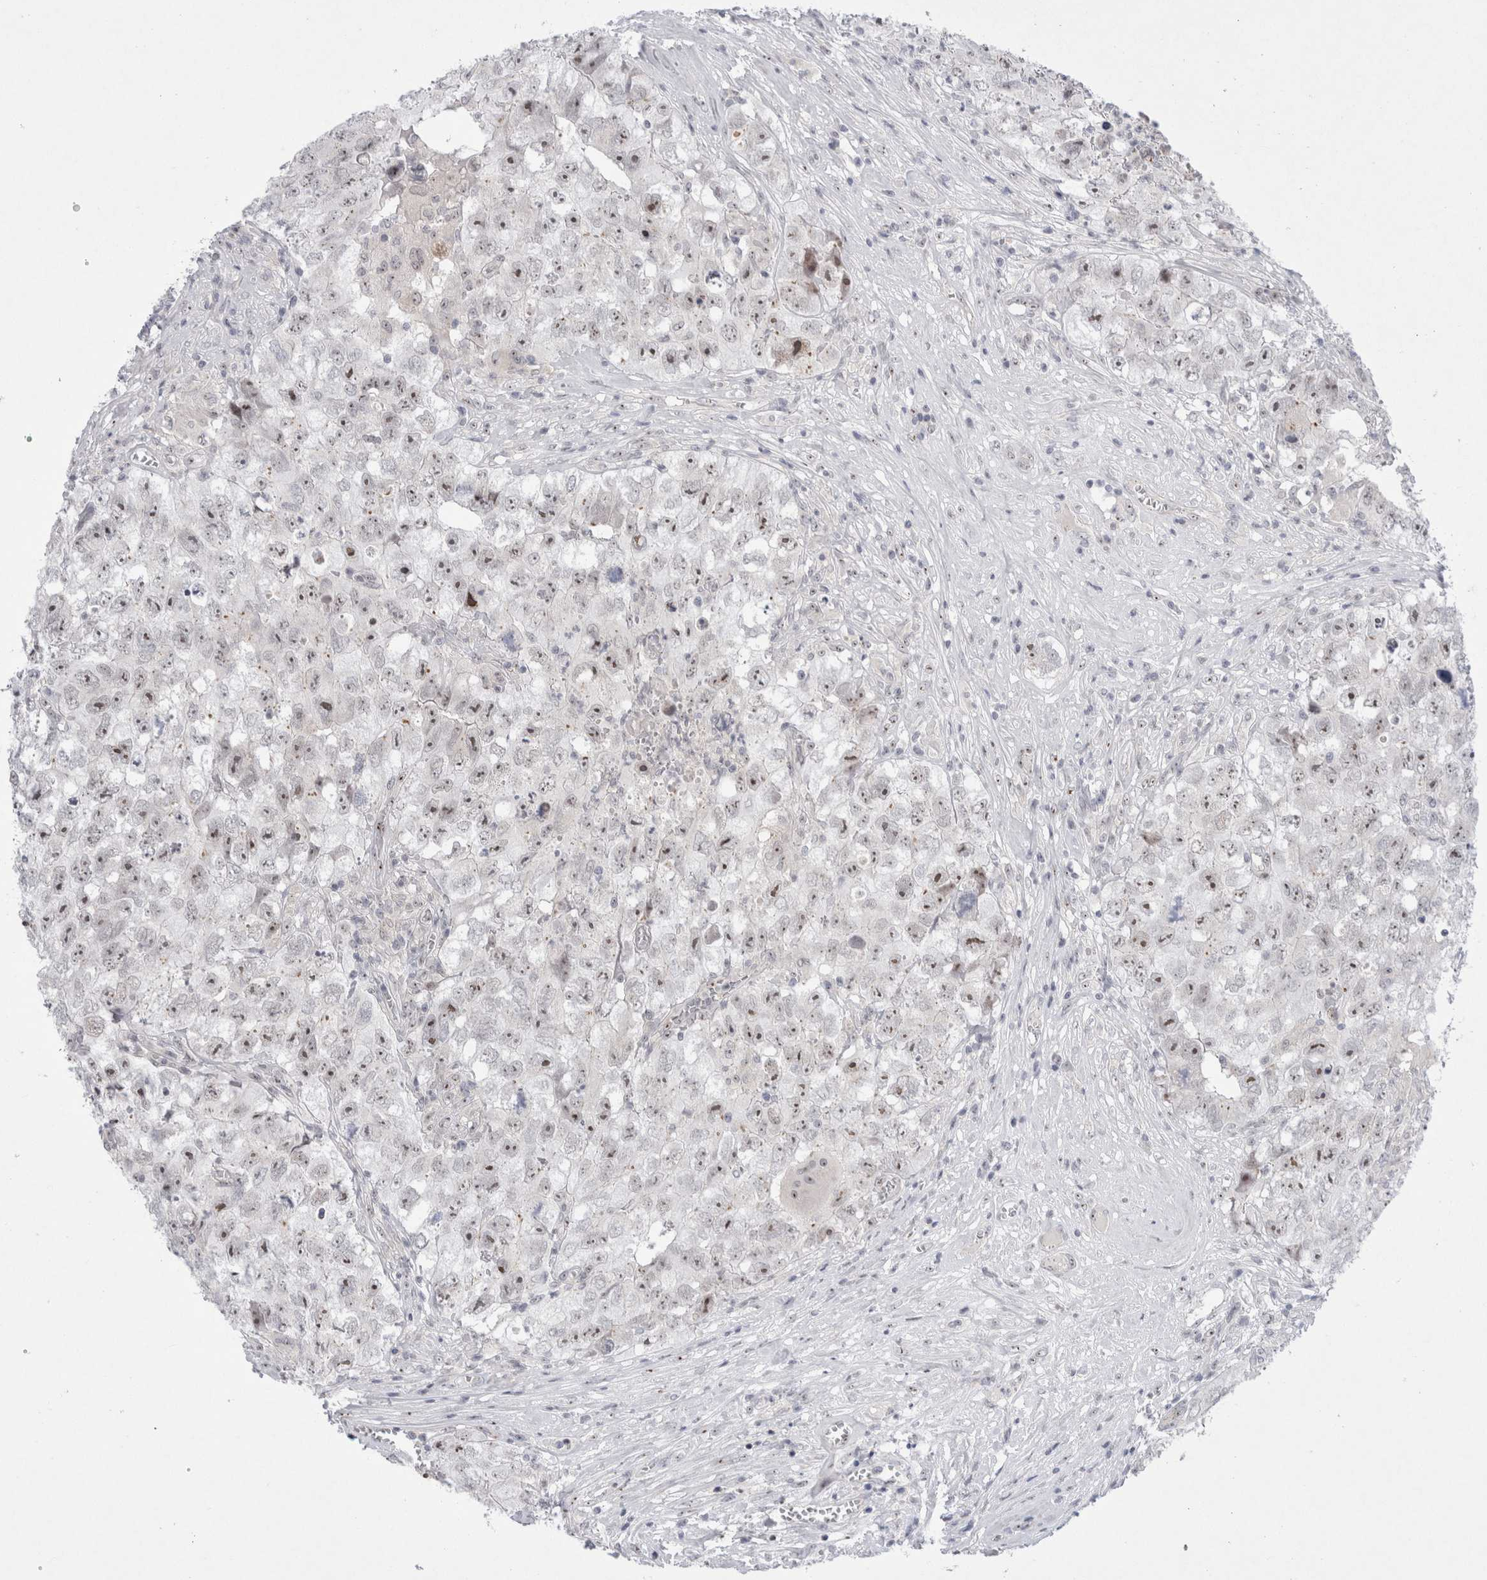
{"staining": {"intensity": "weak", "quantity": "25%-75%", "location": "nuclear"}, "tissue": "testis cancer", "cell_type": "Tumor cells", "image_type": "cancer", "snomed": [{"axis": "morphology", "description": "Seminoma, NOS"}, {"axis": "morphology", "description": "Carcinoma, Embryonal, NOS"}, {"axis": "topography", "description": "Testis"}], "caption": "The micrograph reveals staining of testis cancer, revealing weak nuclear protein positivity (brown color) within tumor cells.", "gene": "CERS5", "patient": {"sex": "male", "age": 43}}